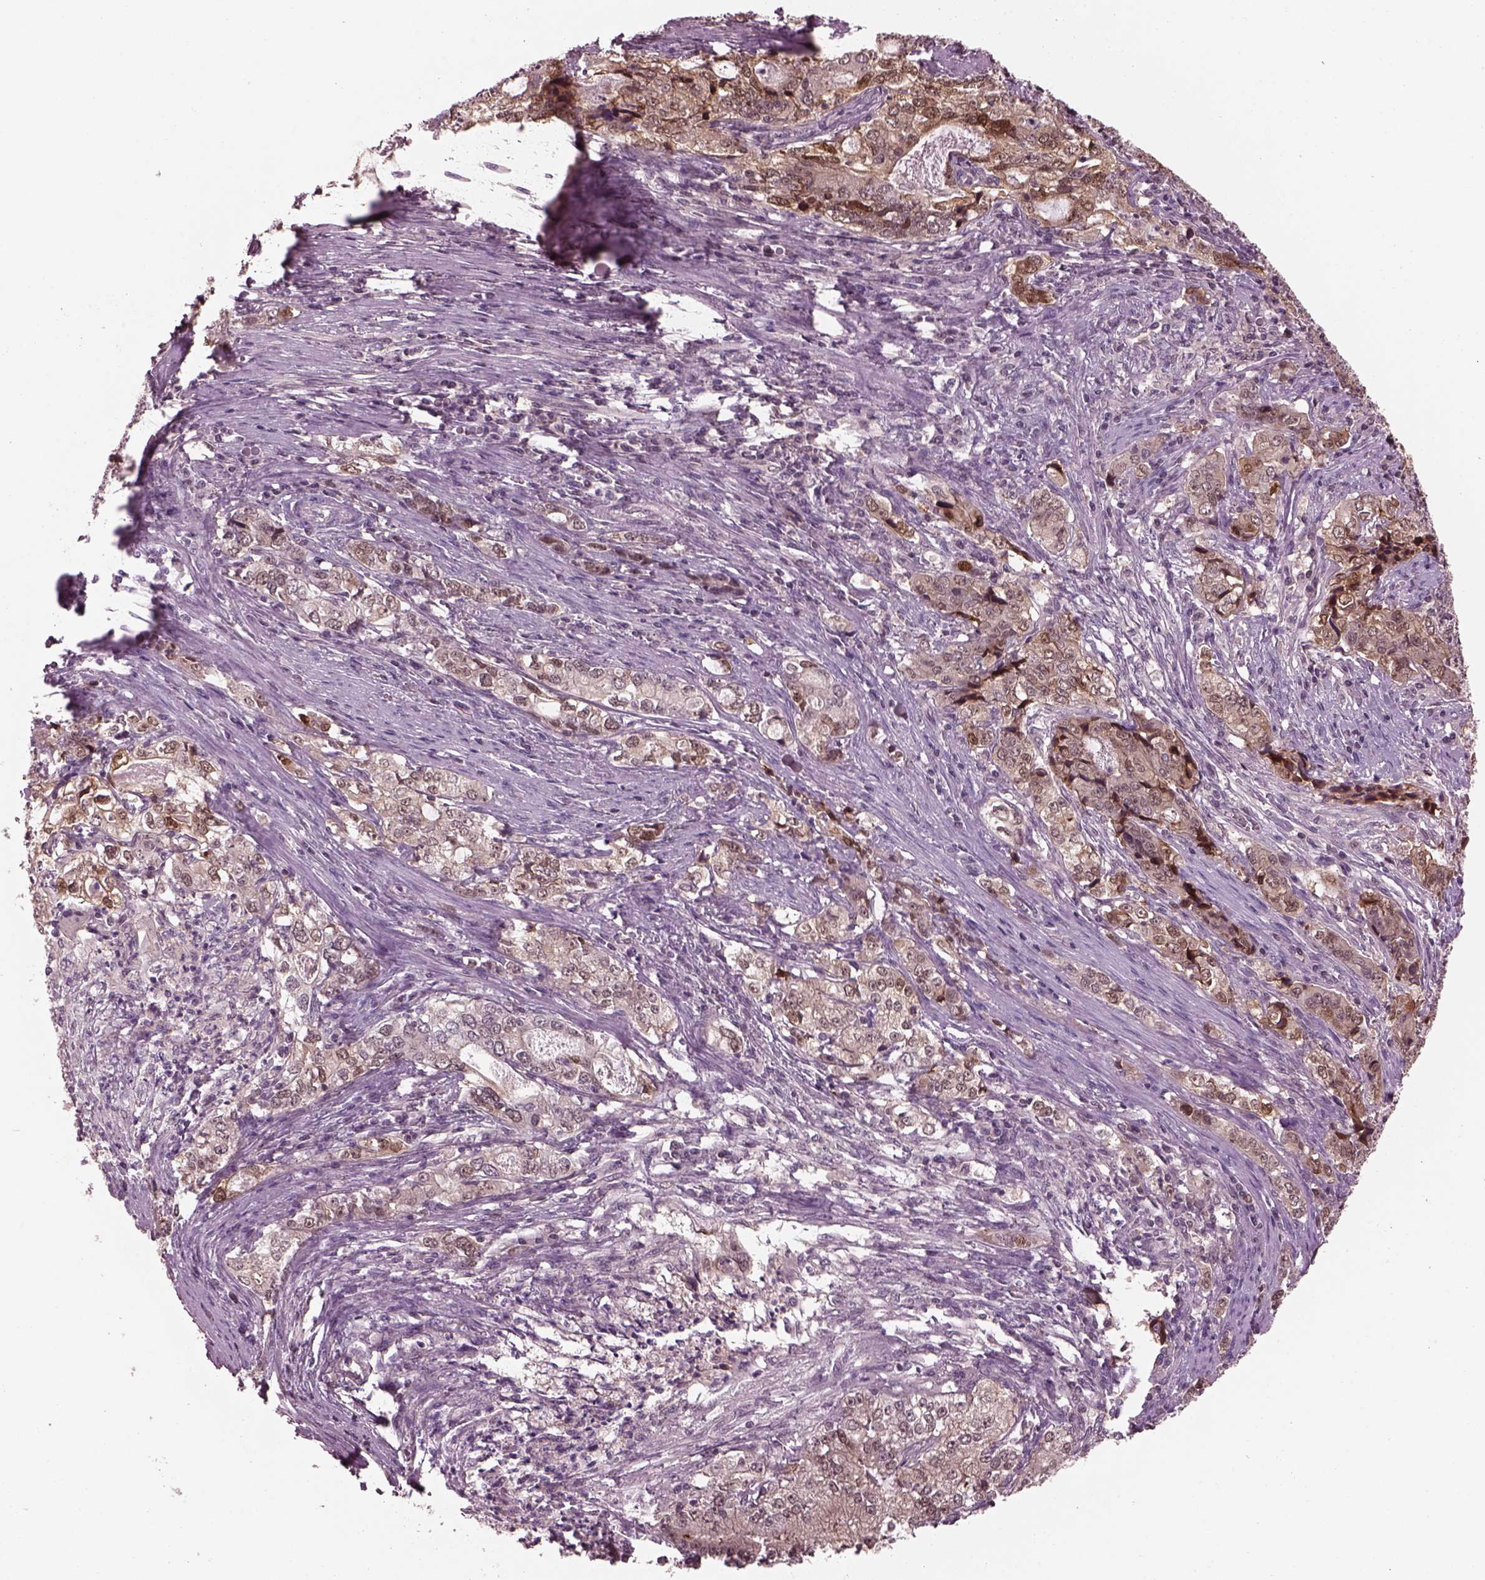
{"staining": {"intensity": "moderate", "quantity": "<25%", "location": "cytoplasmic/membranous,nuclear"}, "tissue": "stomach cancer", "cell_type": "Tumor cells", "image_type": "cancer", "snomed": [{"axis": "morphology", "description": "Adenocarcinoma, NOS"}, {"axis": "topography", "description": "Stomach, lower"}], "caption": "Adenocarcinoma (stomach) was stained to show a protein in brown. There is low levels of moderate cytoplasmic/membranous and nuclear positivity in approximately <25% of tumor cells.", "gene": "SRI", "patient": {"sex": "female", "age": 72}}